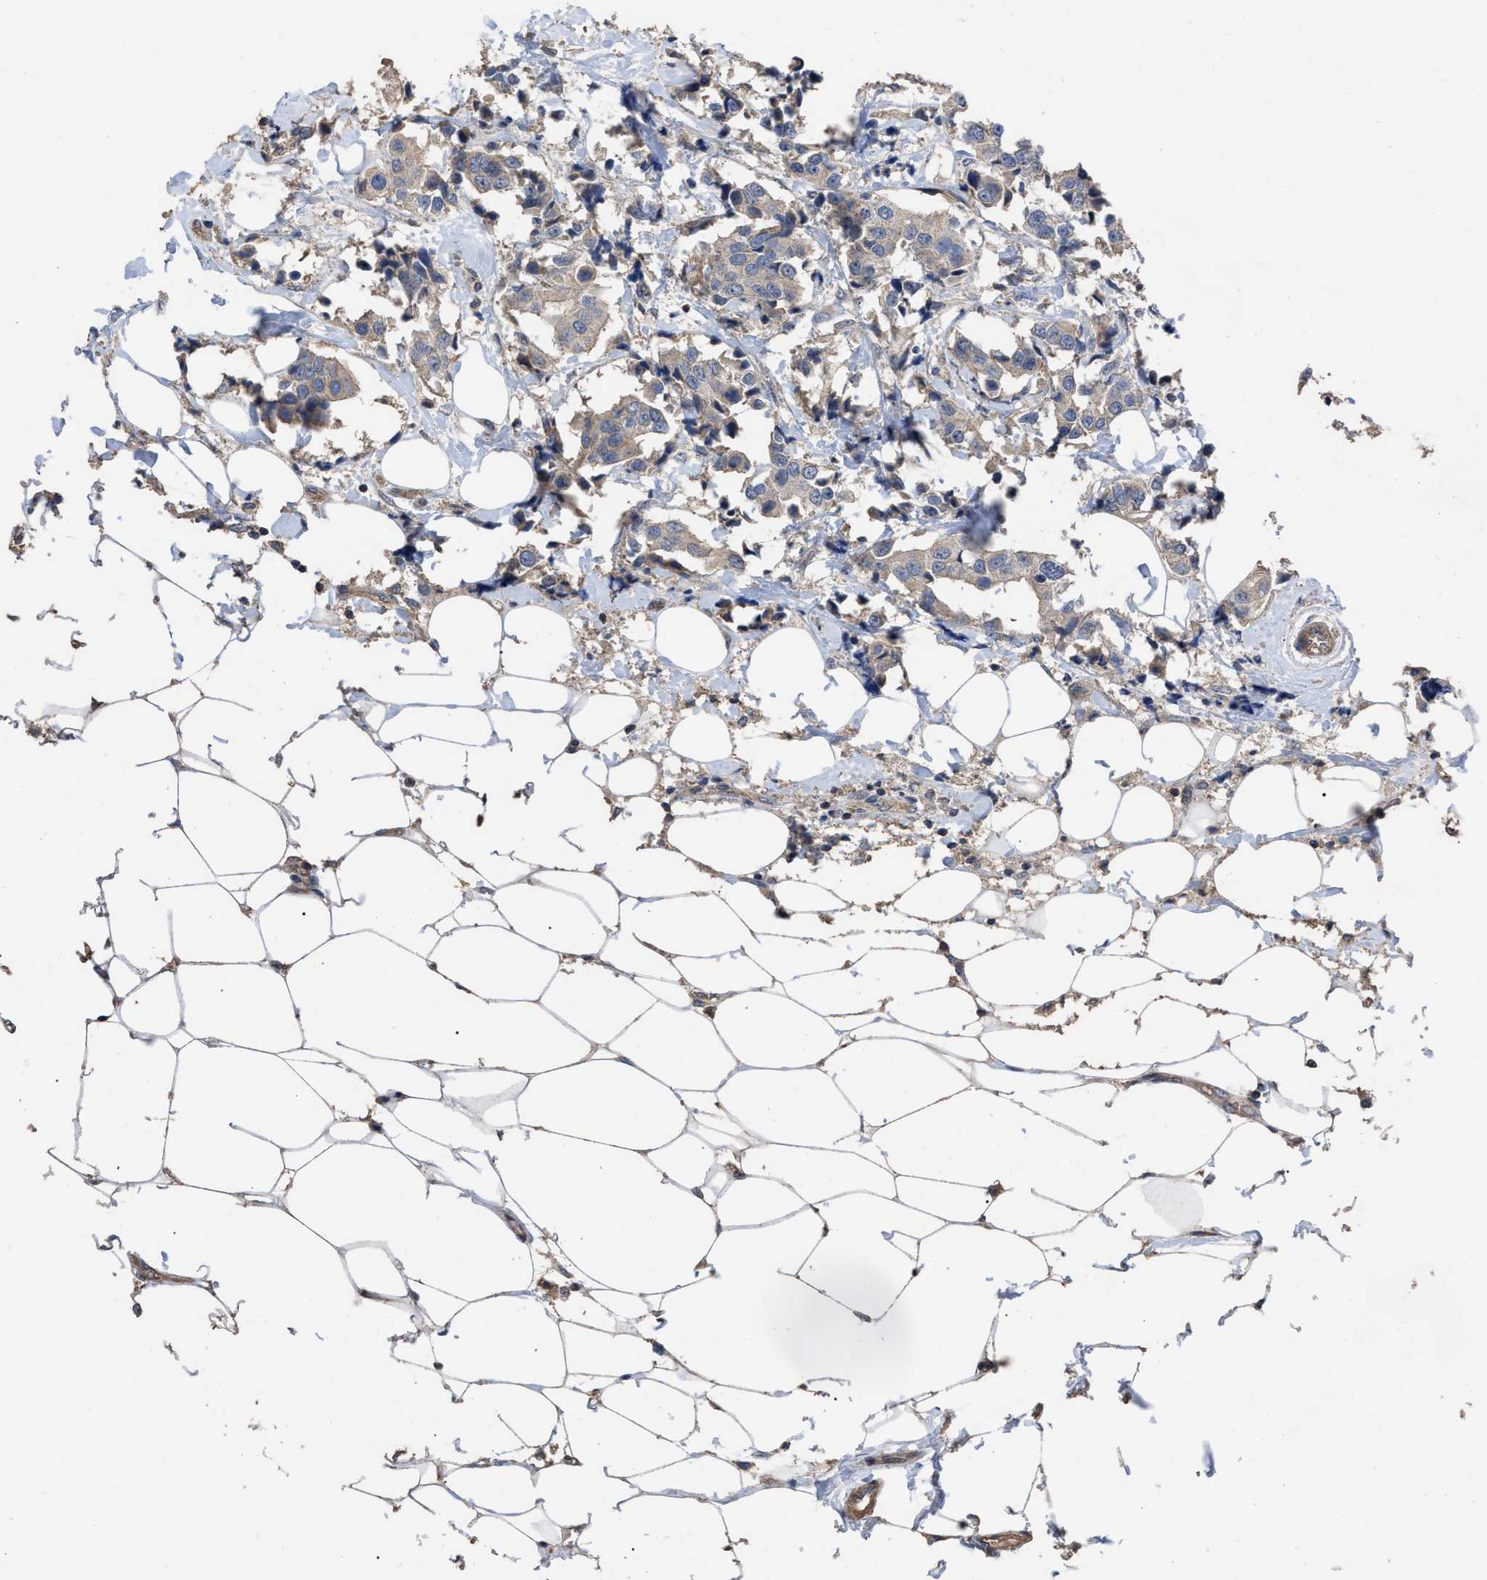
{"staining": {"intensity": "weak", "quantity": ">75%", "location": "cytoplasmic/membranous"}, "tissue": "breast cancer", "cell_type": "Tumor cells", "image_type": "cancer", "snomed": [{"axis": "morphology", "description": "Normal tissue, NOS"}, {"axis": "morphology", "description": "Duct carcinoma"}, {"axis": "topography", "description": "Breast"}], "caption": "Breast cancer stained with a brown dye demonstrates weak cytoplasmic/membranous positive staining in approximately >75% of tumor cells.", "gene": "BTN2A1", "patient": {"sex": "female", "age": 39}}